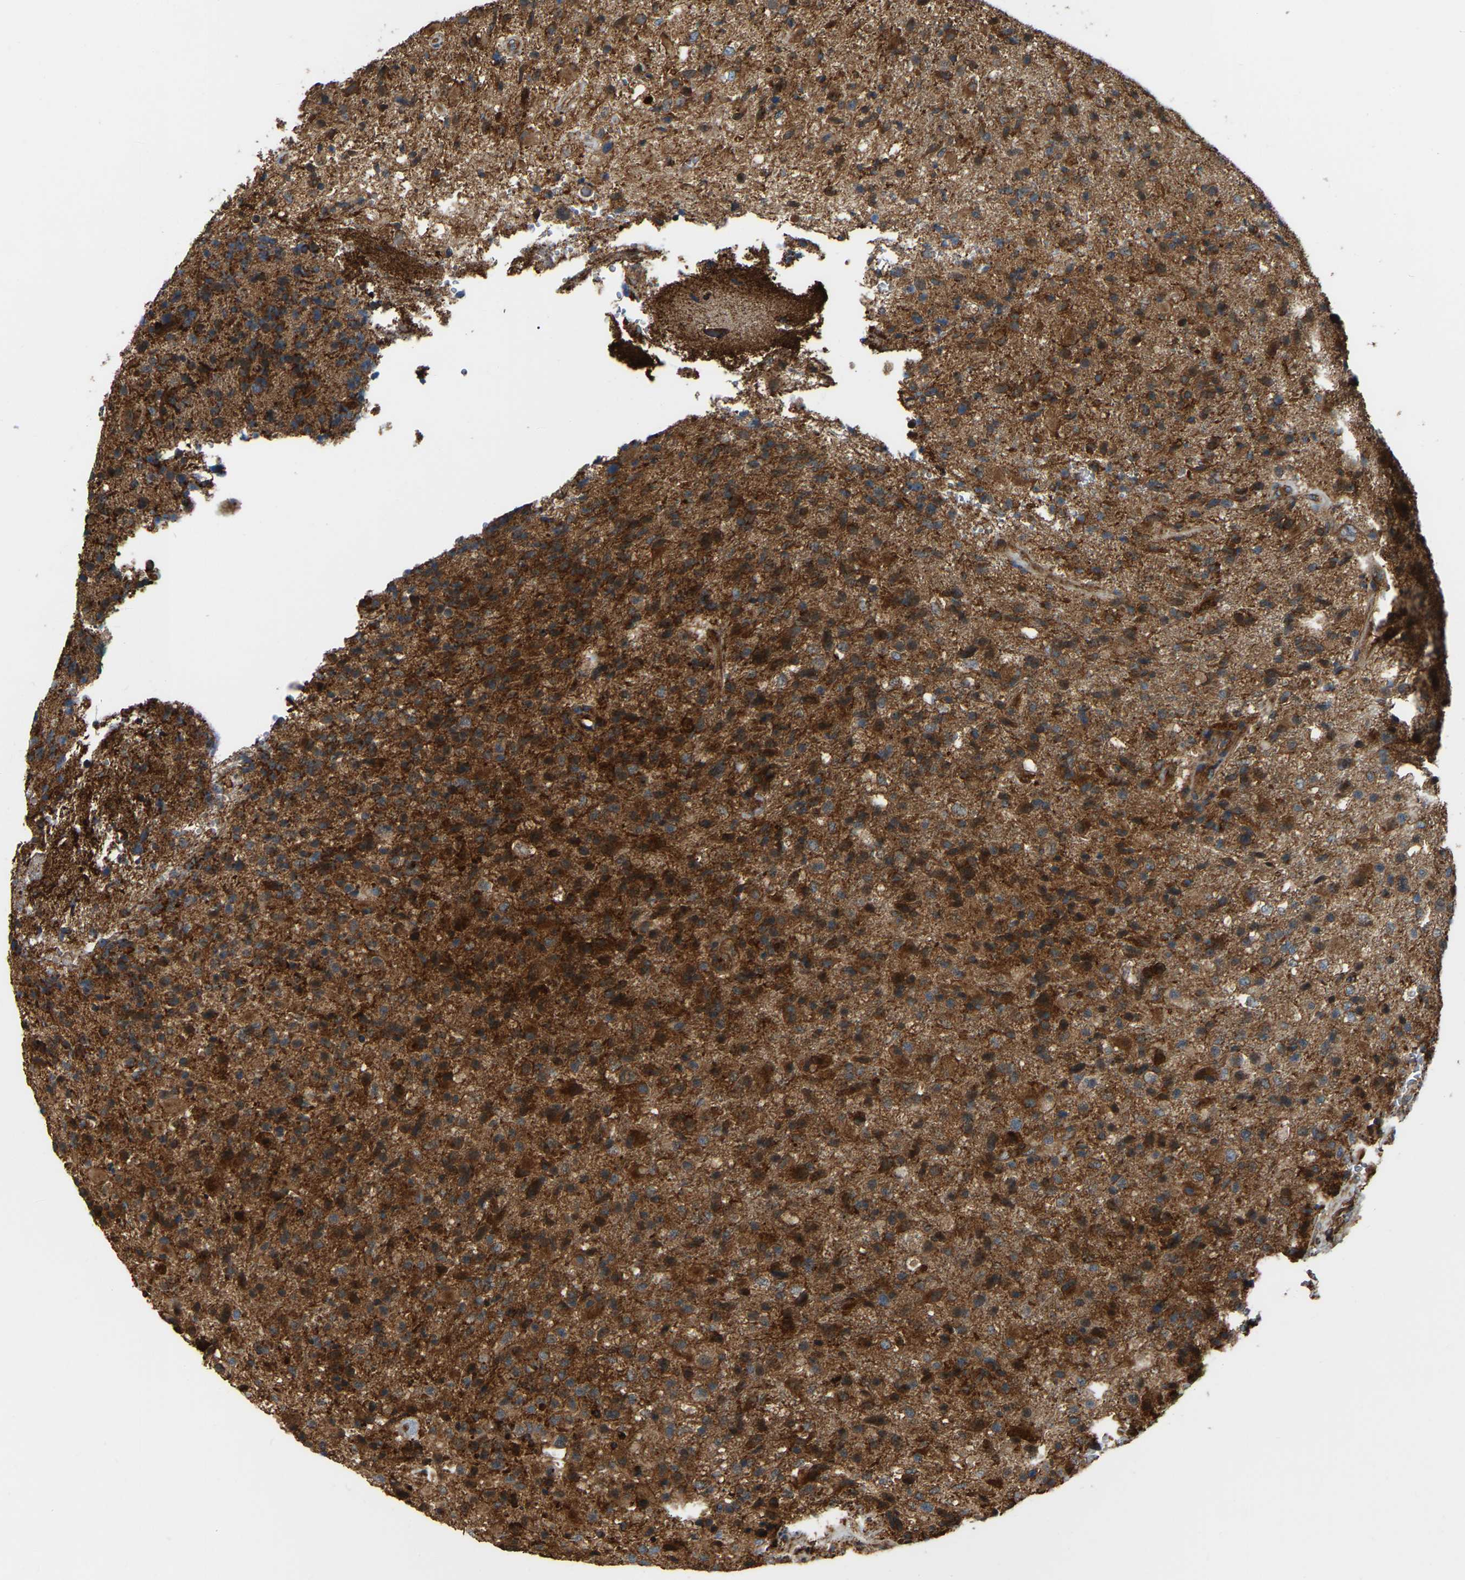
{"staining": {"intensity": "strong", "quantity": ">75%", "location": "cytoplasmic/membranous"}, "tissue": "glioma", "cell_type": "Tumor cells", "image_type": "cancer", "snomed": [{"axis": "morphology", "description": "Glioma, malignant, High grade"}, {"axis": "topography", "description": "Brain"}], "caption": "Immunohistochemistry (IHC) (DAB) staining of human glioma displays strong cytoplasmic/membranous protein staining in about >75% of tumor cells.", "gene": "SAMD9L", "patient": {"sex": "male", "age": 72}}